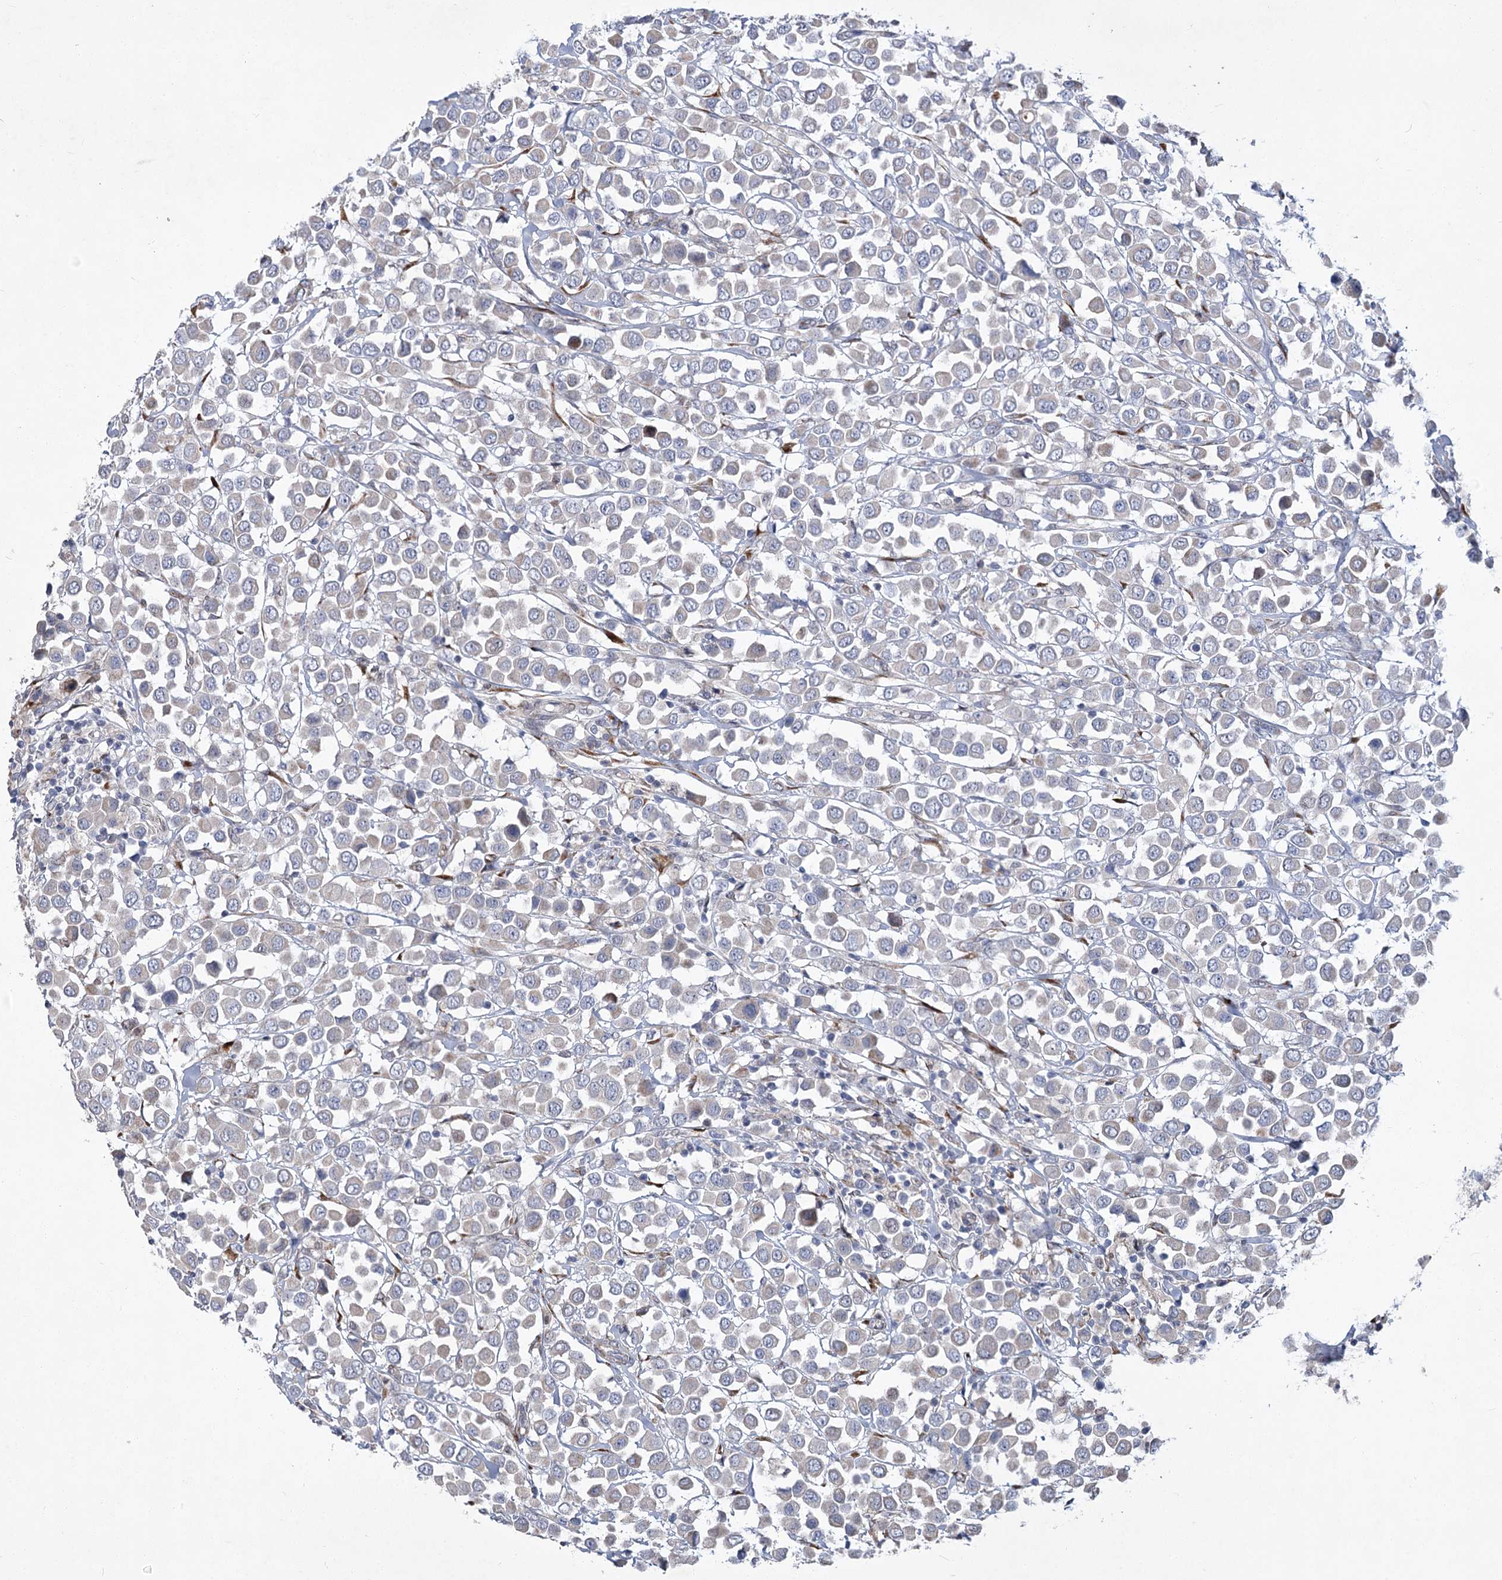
{"staining": {"intensity": "negative", "quantity": "none", "location": "none"}, "tissue": "breast cancer", "cell_type": "Tumor cells", "image_type": "cancer", "snomed": [{"axis": "morphology", "description": "Duct carcinoma"}, {"axis": "topography", "description": "Breast"}], "caption": "Histopathology image shows no protein expression in tumor cells of breast infiltrating ductal carcinoma tissue.", "gene": "GCNT4", "patient": {"sex": "female", "age": 61}}